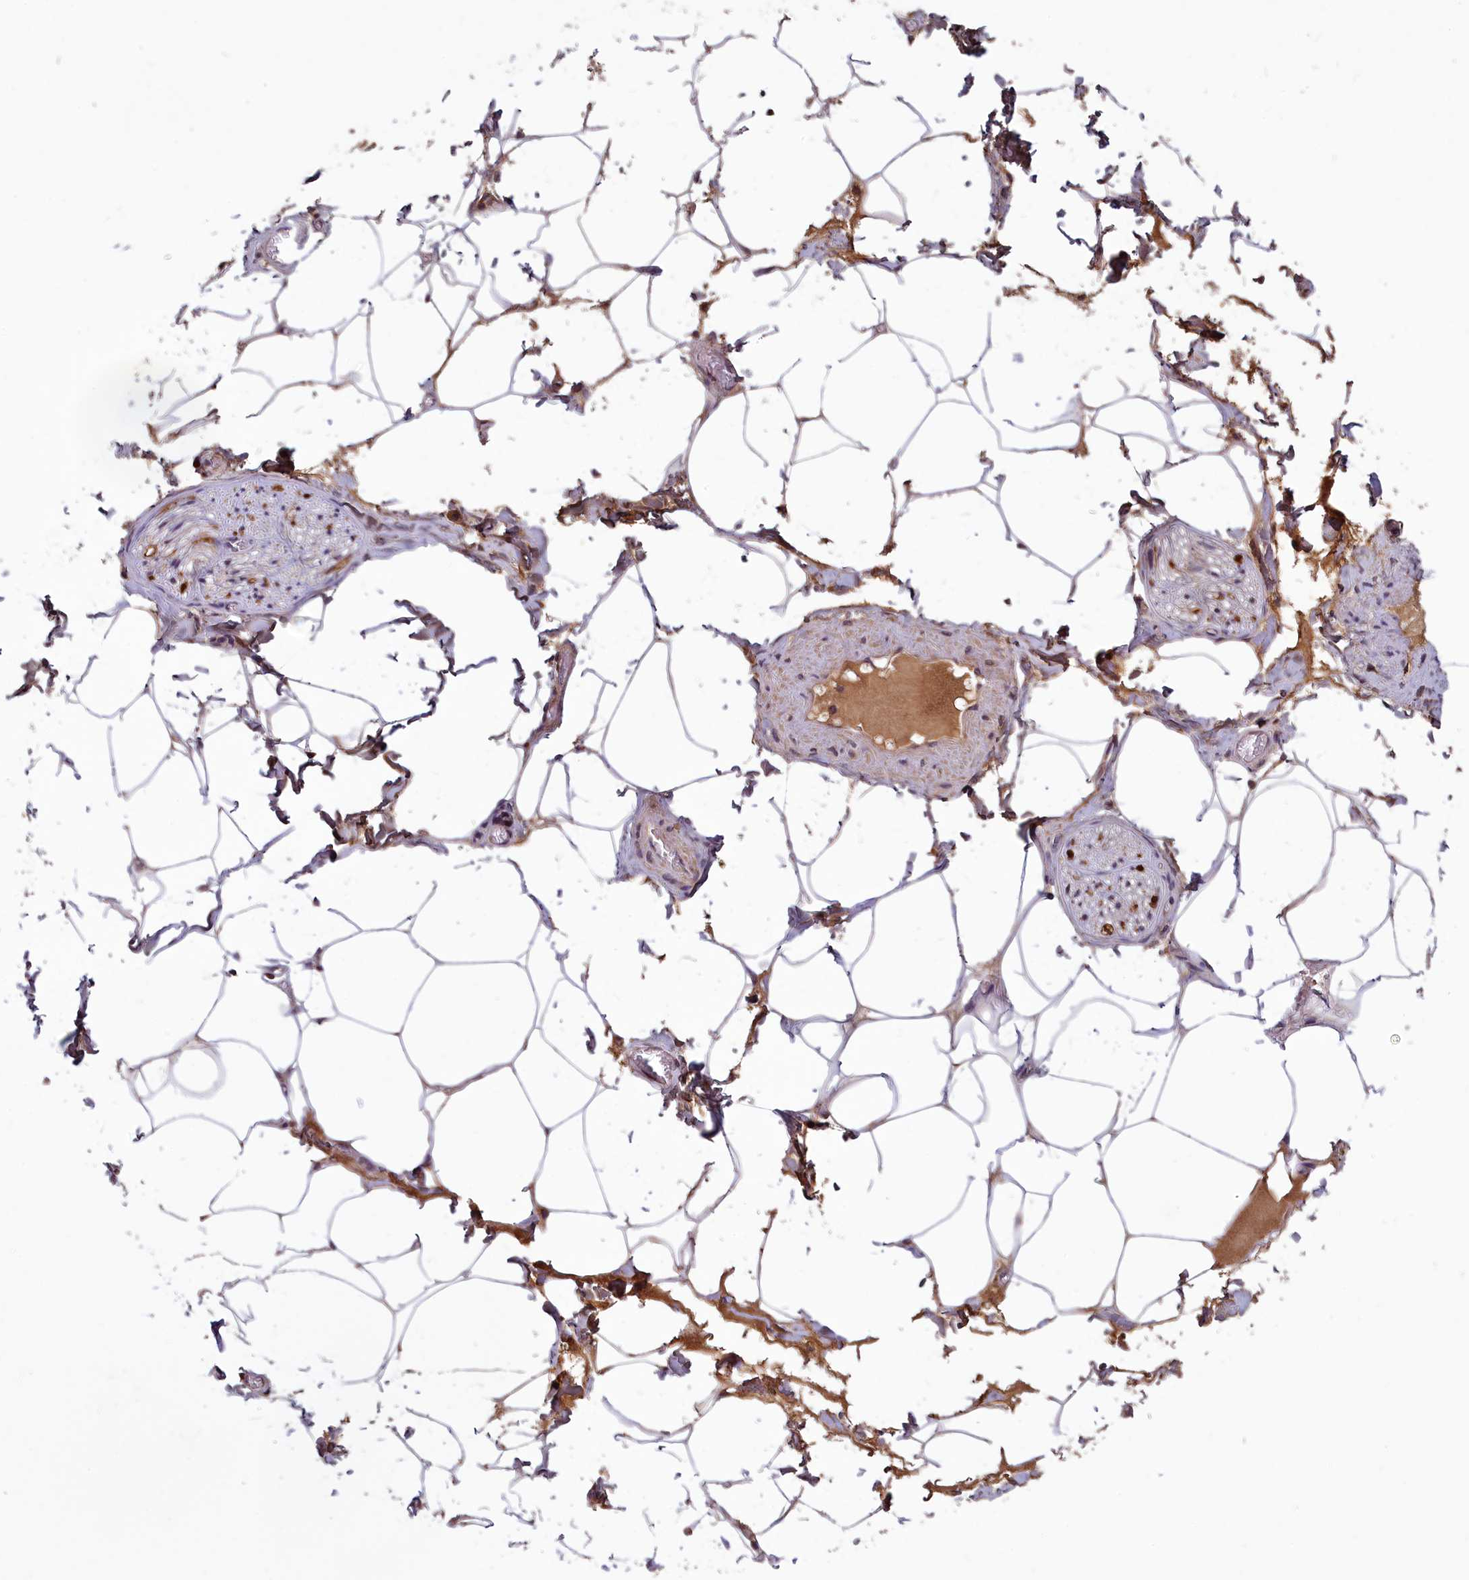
{"staining": {"intensity": "weak", "quantity": ">75%", "location": "cytoplasmic/membranous"}, "tissue": "adipose tissue", "cell_type": "Adipocytes", "image_type": "normal", "snomed": [{"axis": "morphology", "description": "Normal tissue, NOS"}, {"axis": "topography", "description": "Soft tissue"}, {"axis": "topography", "description": "Adipose tissue"}, {"axis": "topography", "description": "Vascular tissue"}, {"axis": "topography", "description": "Peripheral nerve tissue"}], "caption": "High-magnification brightfield microscopy of unremarkable adipose tissue stained with DAB (brown) and counterstained with hematoxylin (blue). adipocytes exhibit weak cytoplasmic/membranous staining is seen in about>75% of cells. The staining is performed using DAB brown chromogen to label protein expression. The nuclei are counter-stained blue using hematoxylin.", "gene": "CCDC15", "patient": {"sex": "male", "age": 46}}